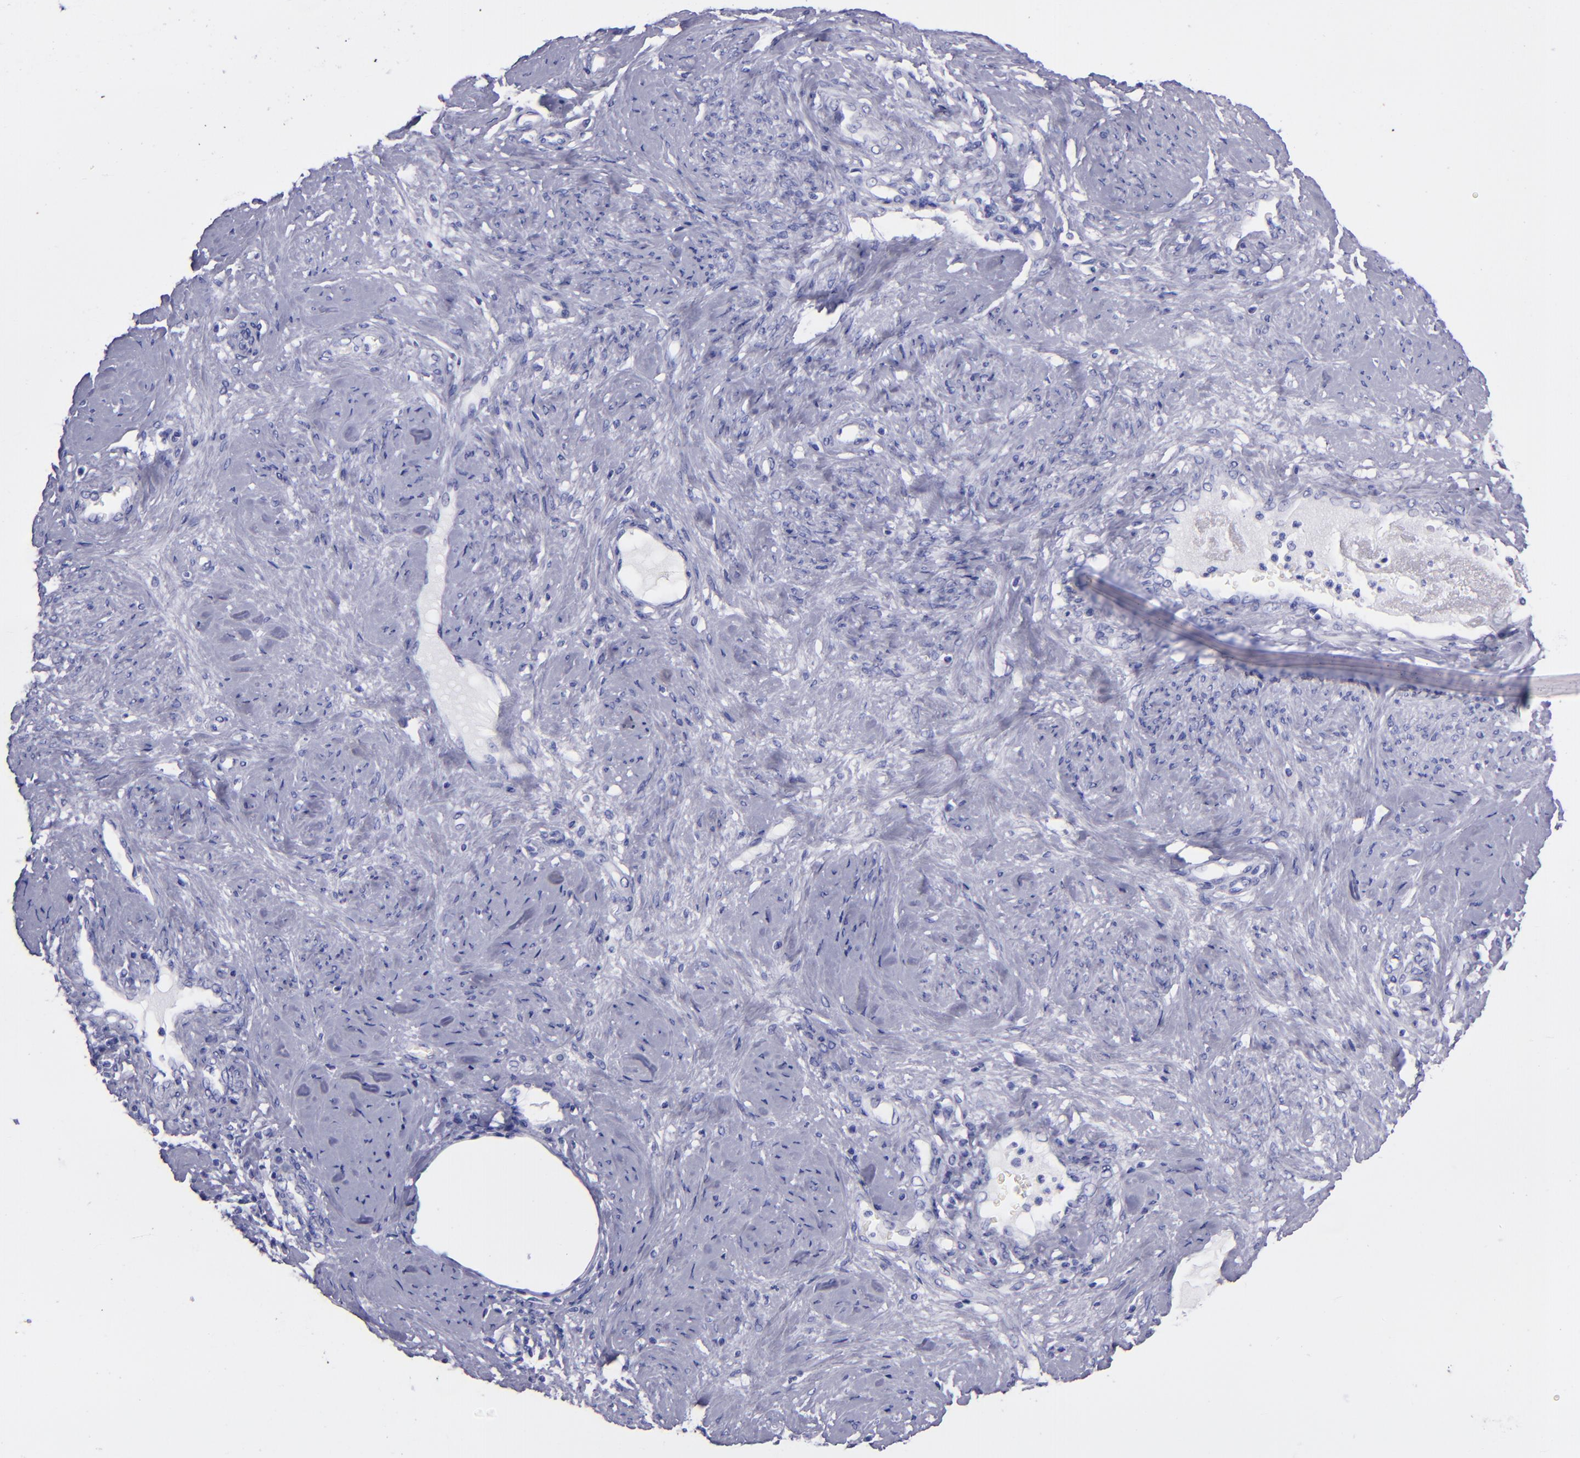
{"staining": {"intensity": "negative", "quantity": "none", "location": "none"}, "tissue": "cervical cancer", "cell_type": "Tumor cells", "image_type": "cancer", "snomed": [{"axis": "morphology", "description": "Squamous cell carcinoma, NOS"}, {"axis": "topography", "description": "Cervix"}], "caption": "DAB immunohistochemical staining of cervical squamous cell carcinoma reveals no significant expression in tumor cells.", "gene": "SFTPA2", "patient": {"sex": "female", "age": 41}}